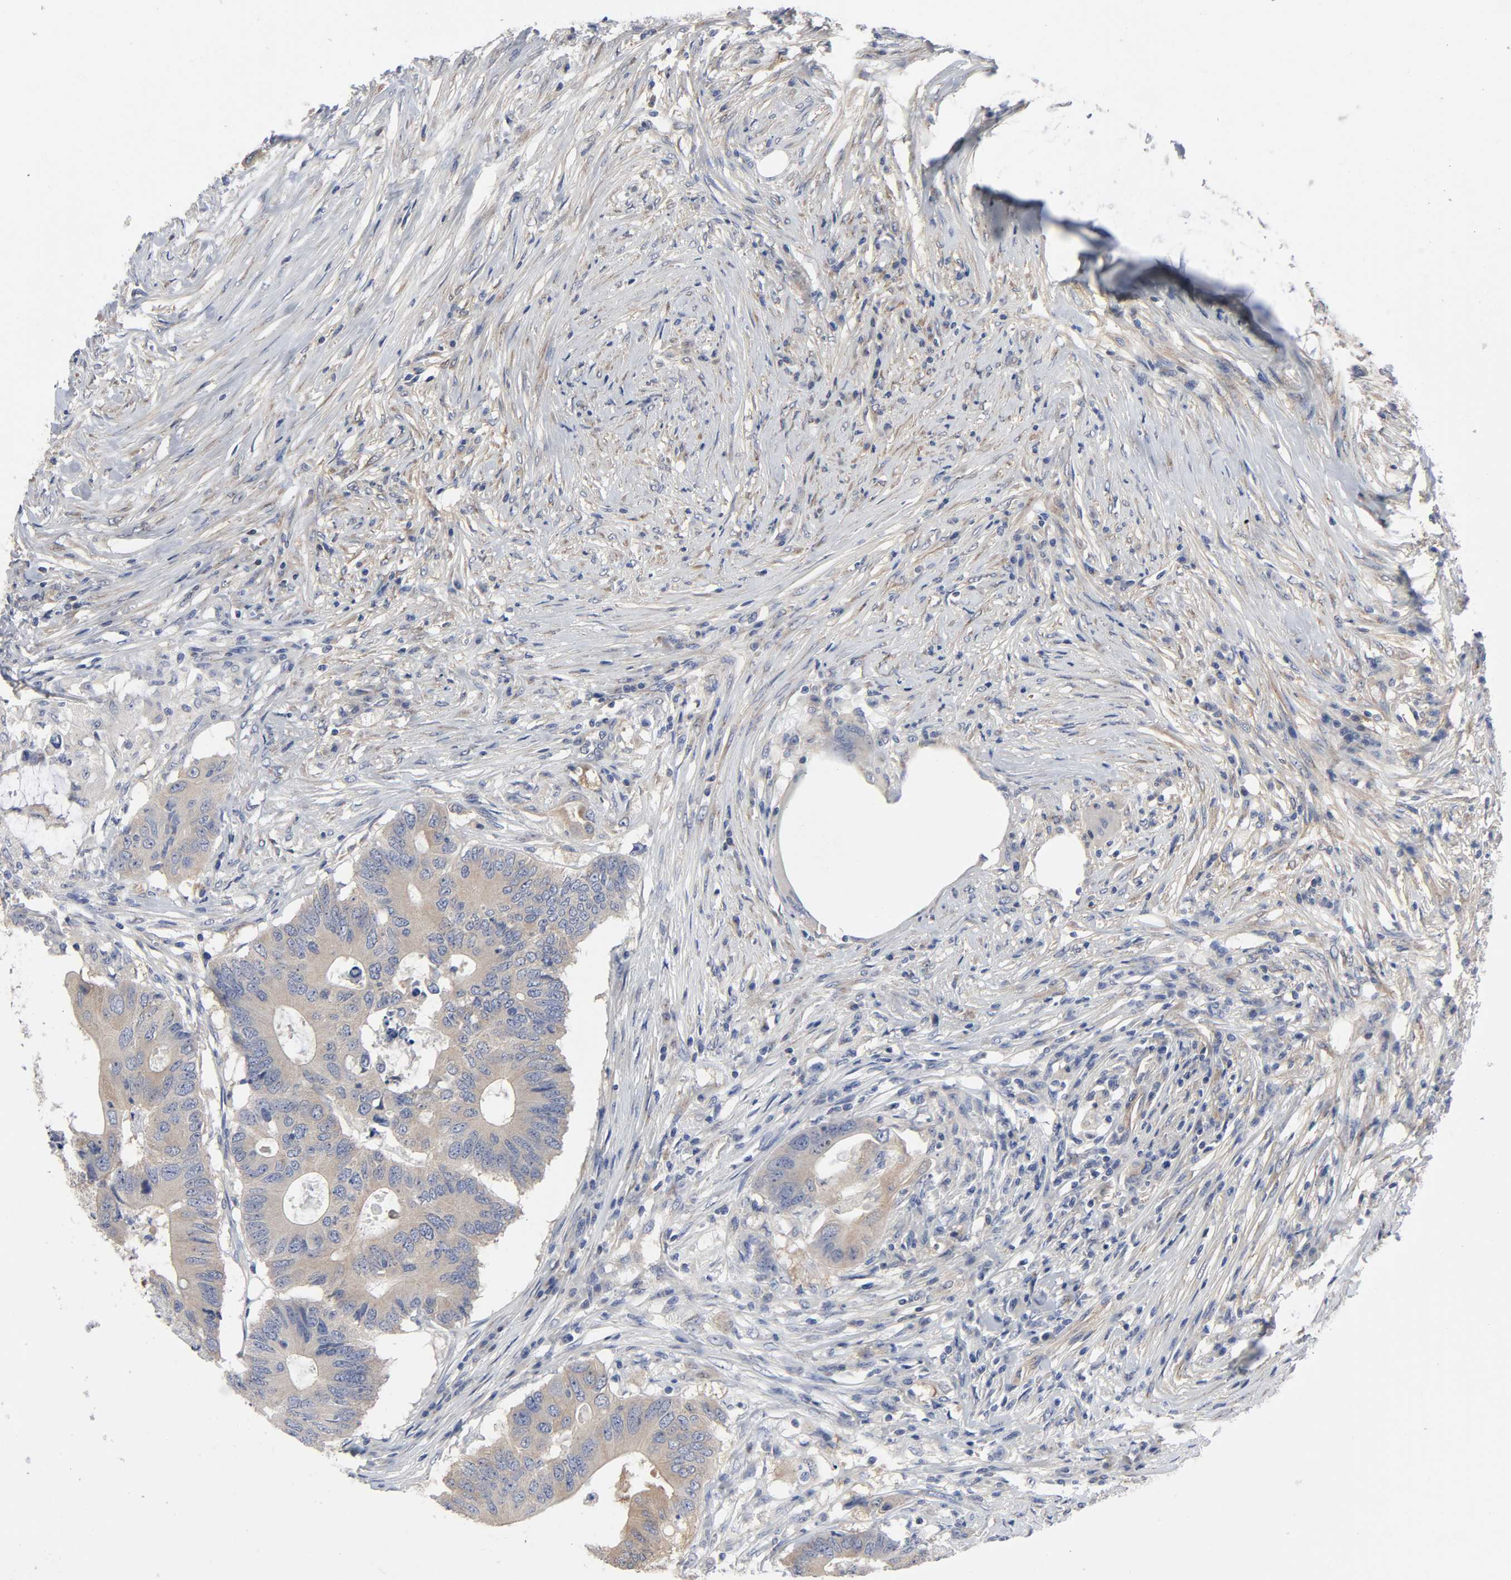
{"staining": {"intensity": "moderate", "quantity": ">75%", "location": "cytoplasmic/membranous"}, "tissue": "colorectal cancer", "cell_type": "Tumor cells", "image_type": "cancer", "snomed": [{"axis": "morphology", "description": "Adenocarcinoma, NOS"}, {"axis": "topography", "description": "Colon"}], "caption": "Immunohistochemical staining of colorectal cancer reveals medium levels of moderate cytoplasmic/membranous protein expression in approximately >75% of tumor cells.", "gene": "DYNLT3", "patient": {"sex": "male", "age": 71}}